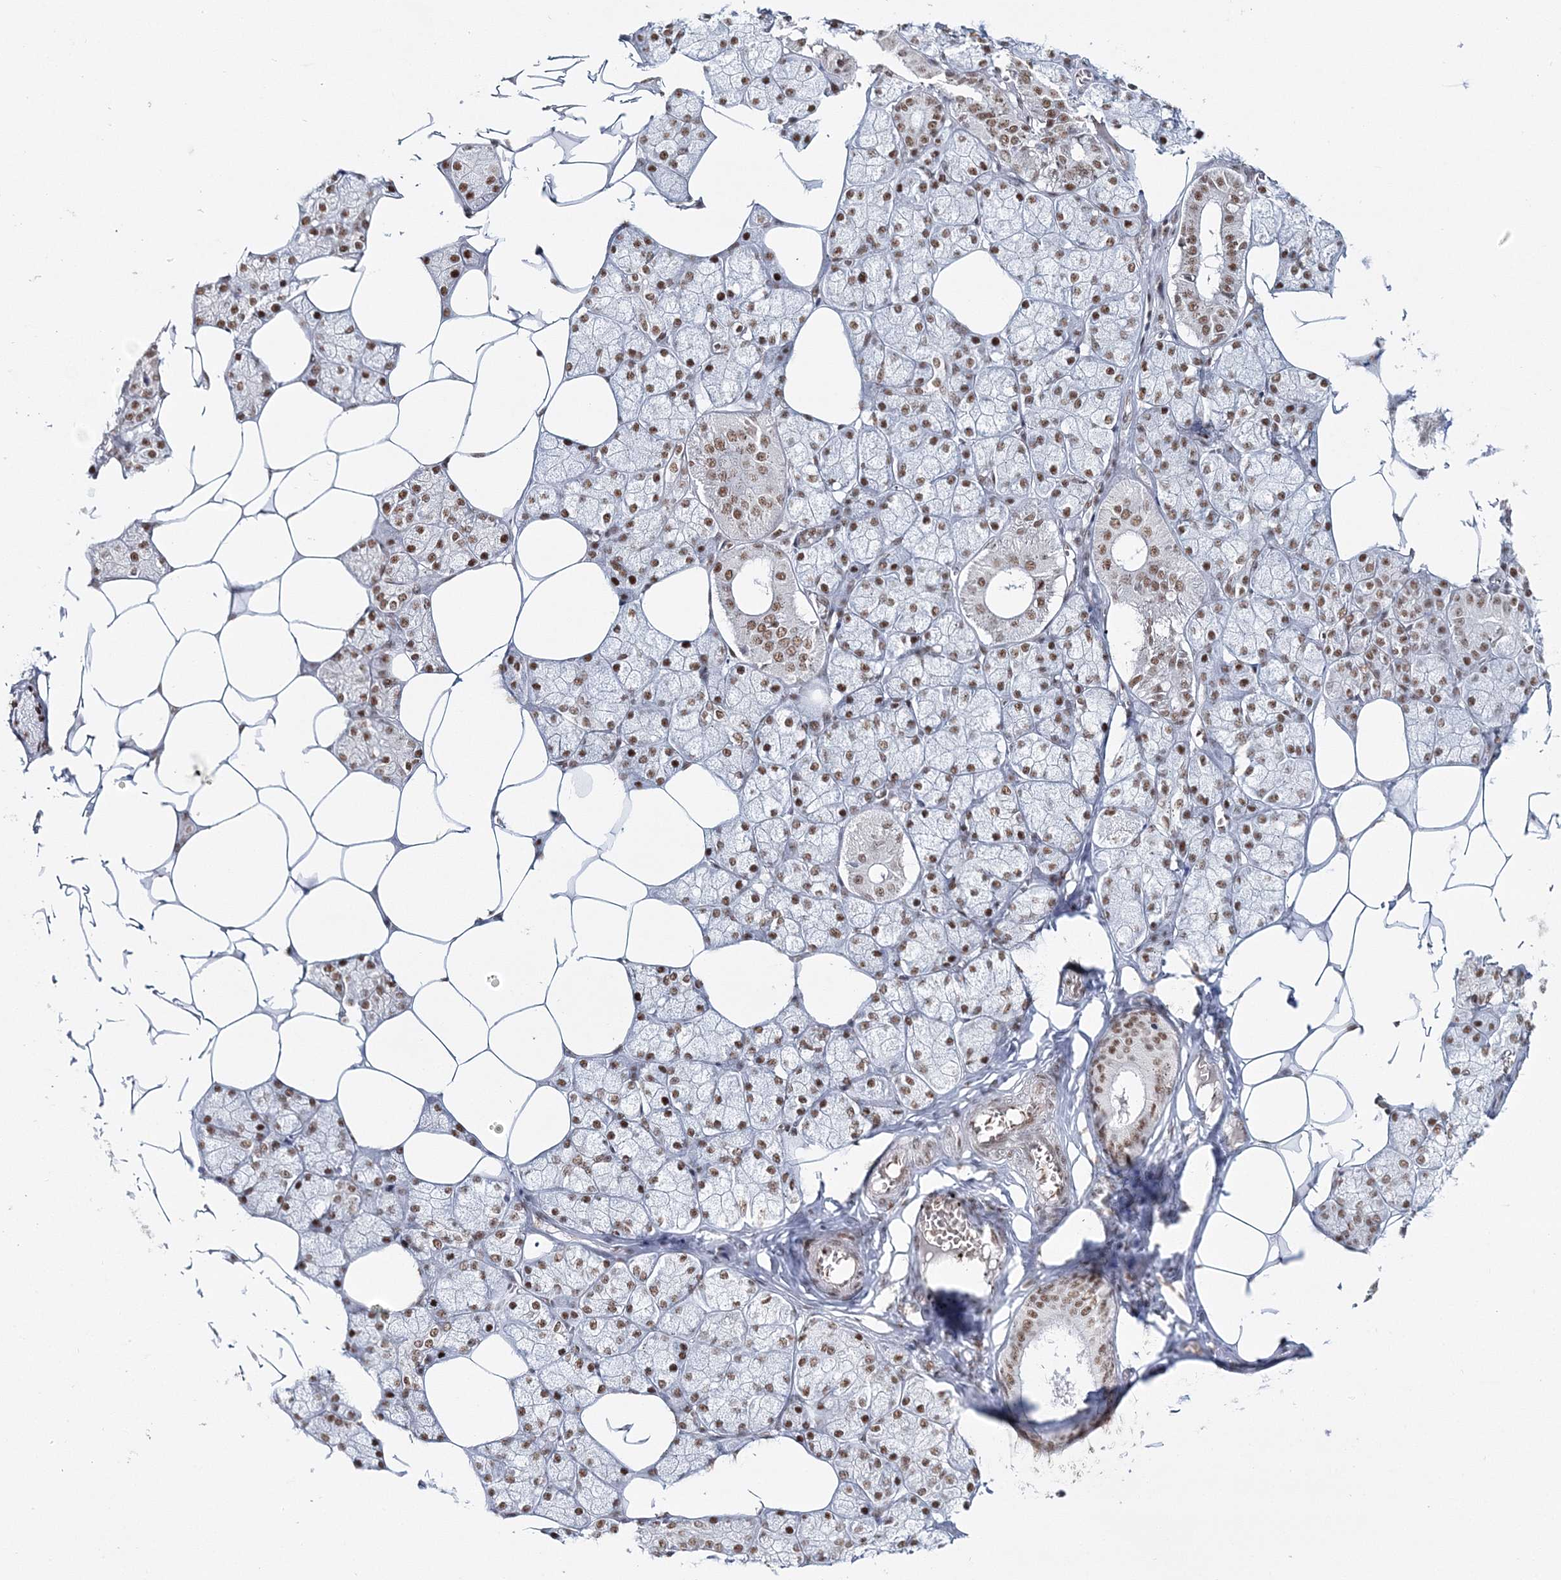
{"staining": {"intensity": "strong", "quantity": ">75%", "location": "nuclear"}, "tissue": "salivary gland", "cell_type": "Glandular cells", "image_type": "normal", "snomed": [{"axis": "morphology", "description": "Normal tissue, NOS"}, {"axis": "topography", "description": "Salivary gland"}], "caption": "Immunohistochemistry of normal salivary gland demonstrates high levels of strong nuclear staining in approximately >75% of glandular cells.", "gene": "ENSG00000290315", "patient": {"sex": "male", "age": 62}}